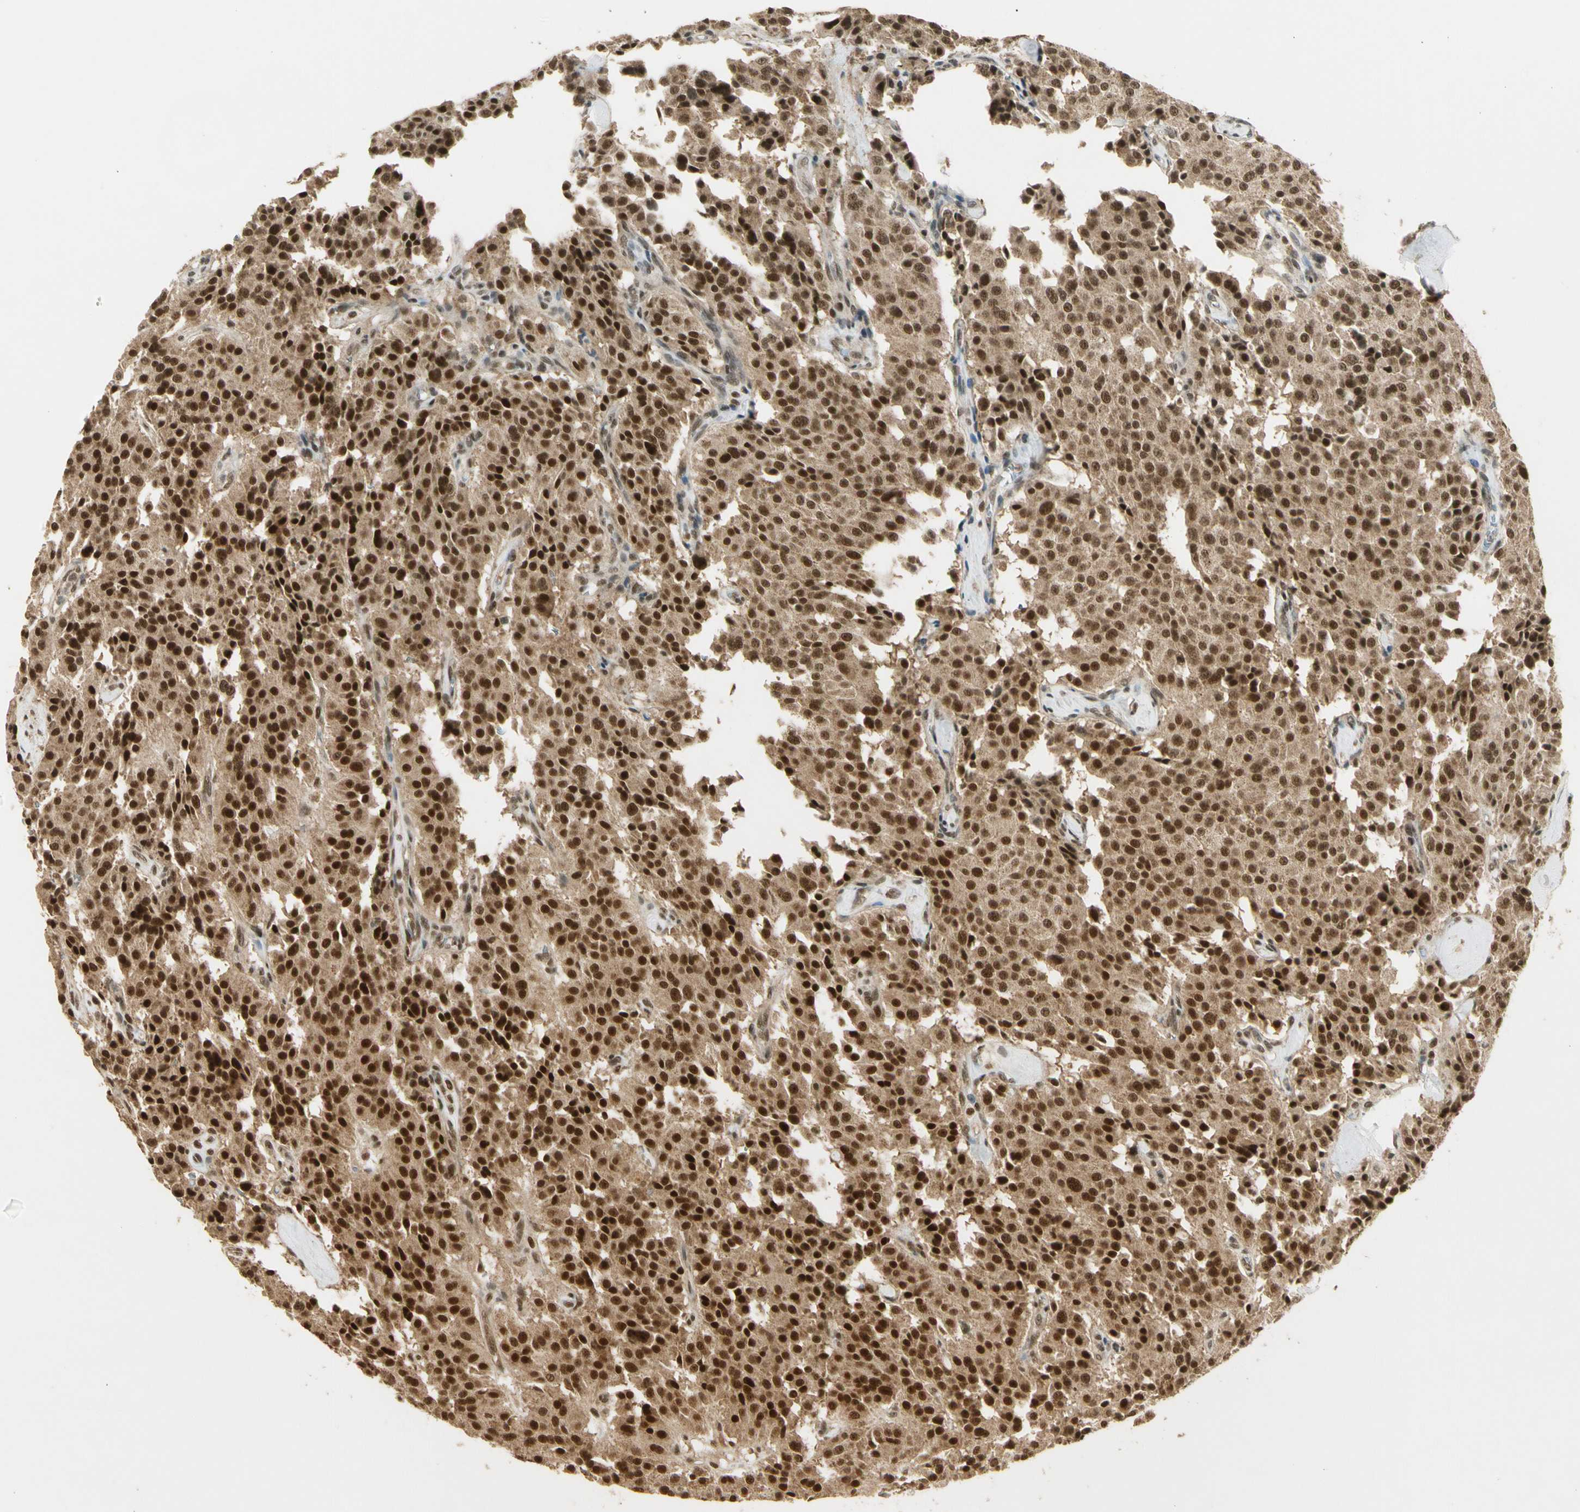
{"staining": {"intensity": "moderate", "quantity": ">75%", "location": "cytoplasmic/membranous,nuclear"}, "tissue": "carcinoid", "cell_type": "Tumor cells", "image_type": "cancer", "snomed": [{"axis": "morphology", "description": "Carcinoid, malignant, NOS"}, {"axis": "topography", "description": "Lung"}], "caption": "The micrograph displays immunohistochemical staining of carcinoid. There is moderate cytoplasmic/membranous and nuclear positivity is seen in about >75% of tumor cells.", "gene": "ZNF135", "patient": {"sex": "male", "age": 30}}